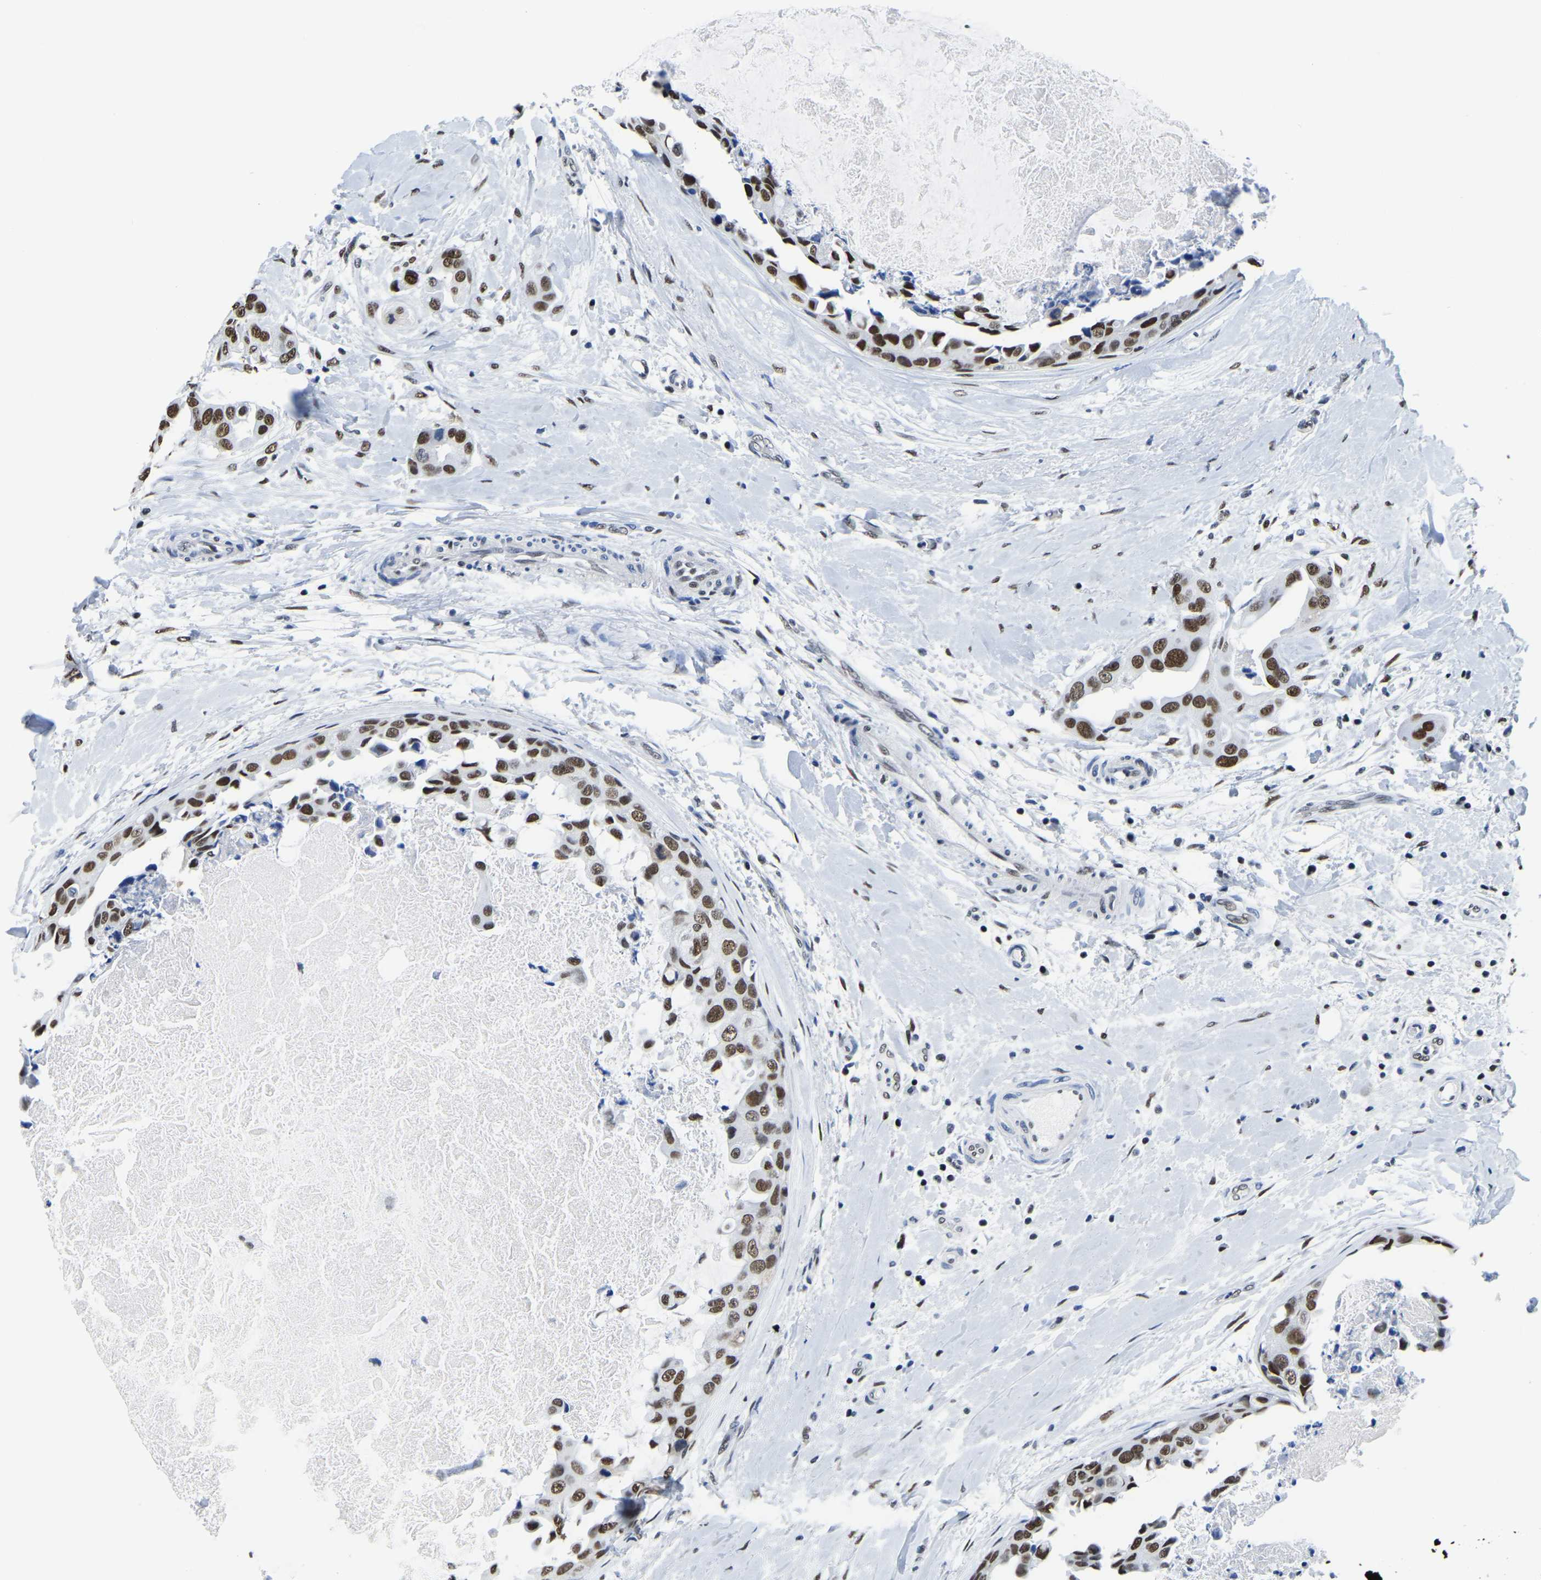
{"staining": {"intensity": "strong", "quantity": ">75%", "location": "nuclear"}, "tissue": "breast cancer", "cell_type": "Tumor cells", "image_type": "cancer", "snomed": [{"axis": "morphology", "description": "Duct carcinoma"}, {"axis": "topography", "description": "Breast"}], "caption": "A high amount of strong nuclear expression is present in approximately >75% of tumor cells in breast cancer (invasive ductal carcinoma) tissue. (DAB IHC with brightfield microscopy, high magnification).", "gene": "UBA1", "patient": {"sex": "female", "age": 40}}